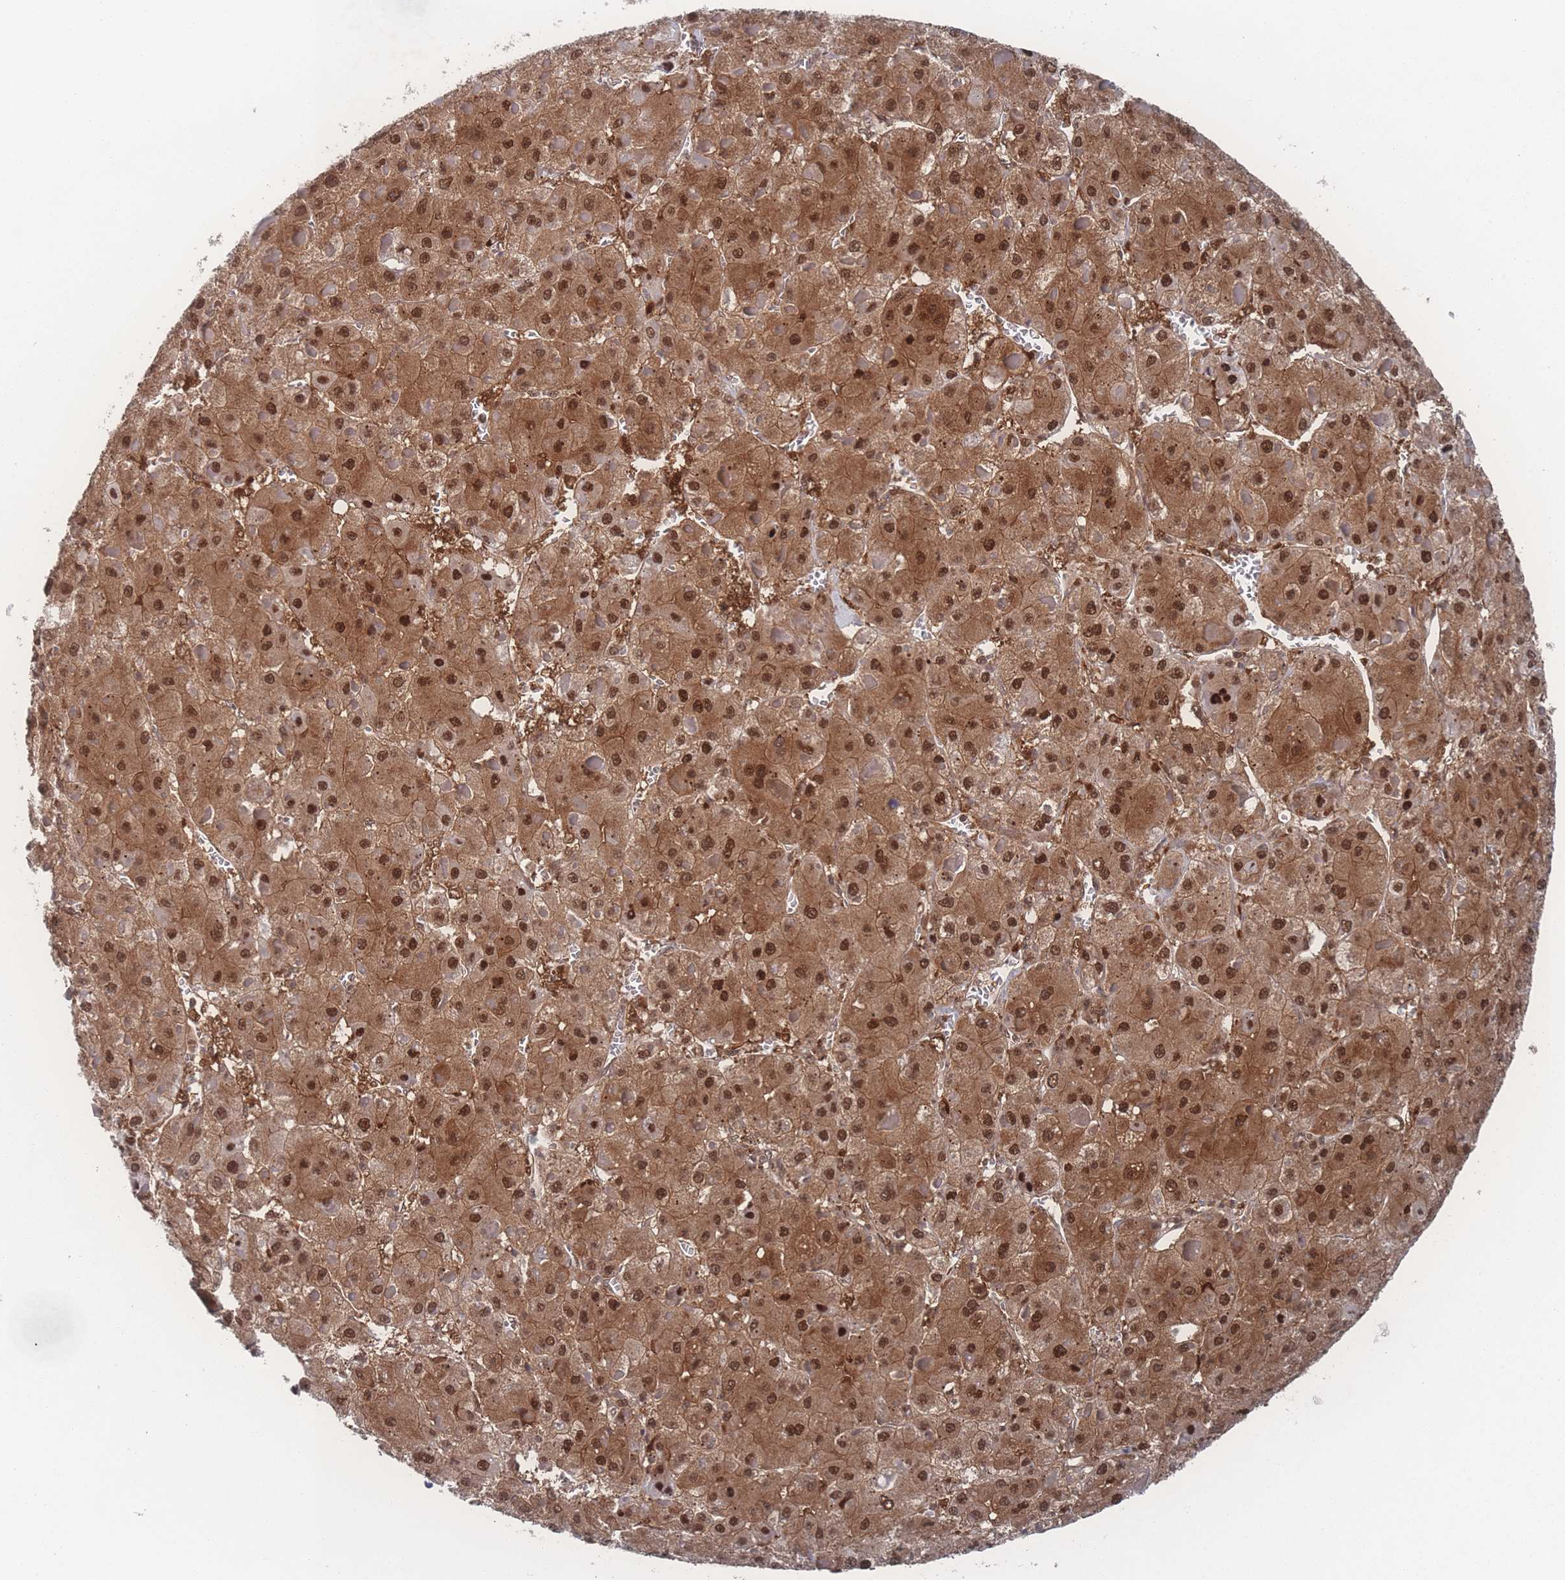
{"staining": {"intensity": "strong", "quantity": ">75%", "location": "cytoplasmic/membranous,nuclear"}, "tissue": "liver cancer", "cell_type": "Tumor cells", "image_type": "cancer", "snomed": [{"axis": "morphology", "description": "Carcinoma, Hepatocellular, NOS"}, {"axis": "topography", "description": "Liver"}], "caption": "Tumor cells exhibit high levels of strong cytoplasmic/membranous and nuclear positivity in approximately >75% of cells in human hepatocellular carcinoma (liver).", "gene": "PSMA1", "patient": {"sex": "female", "age": 73}}